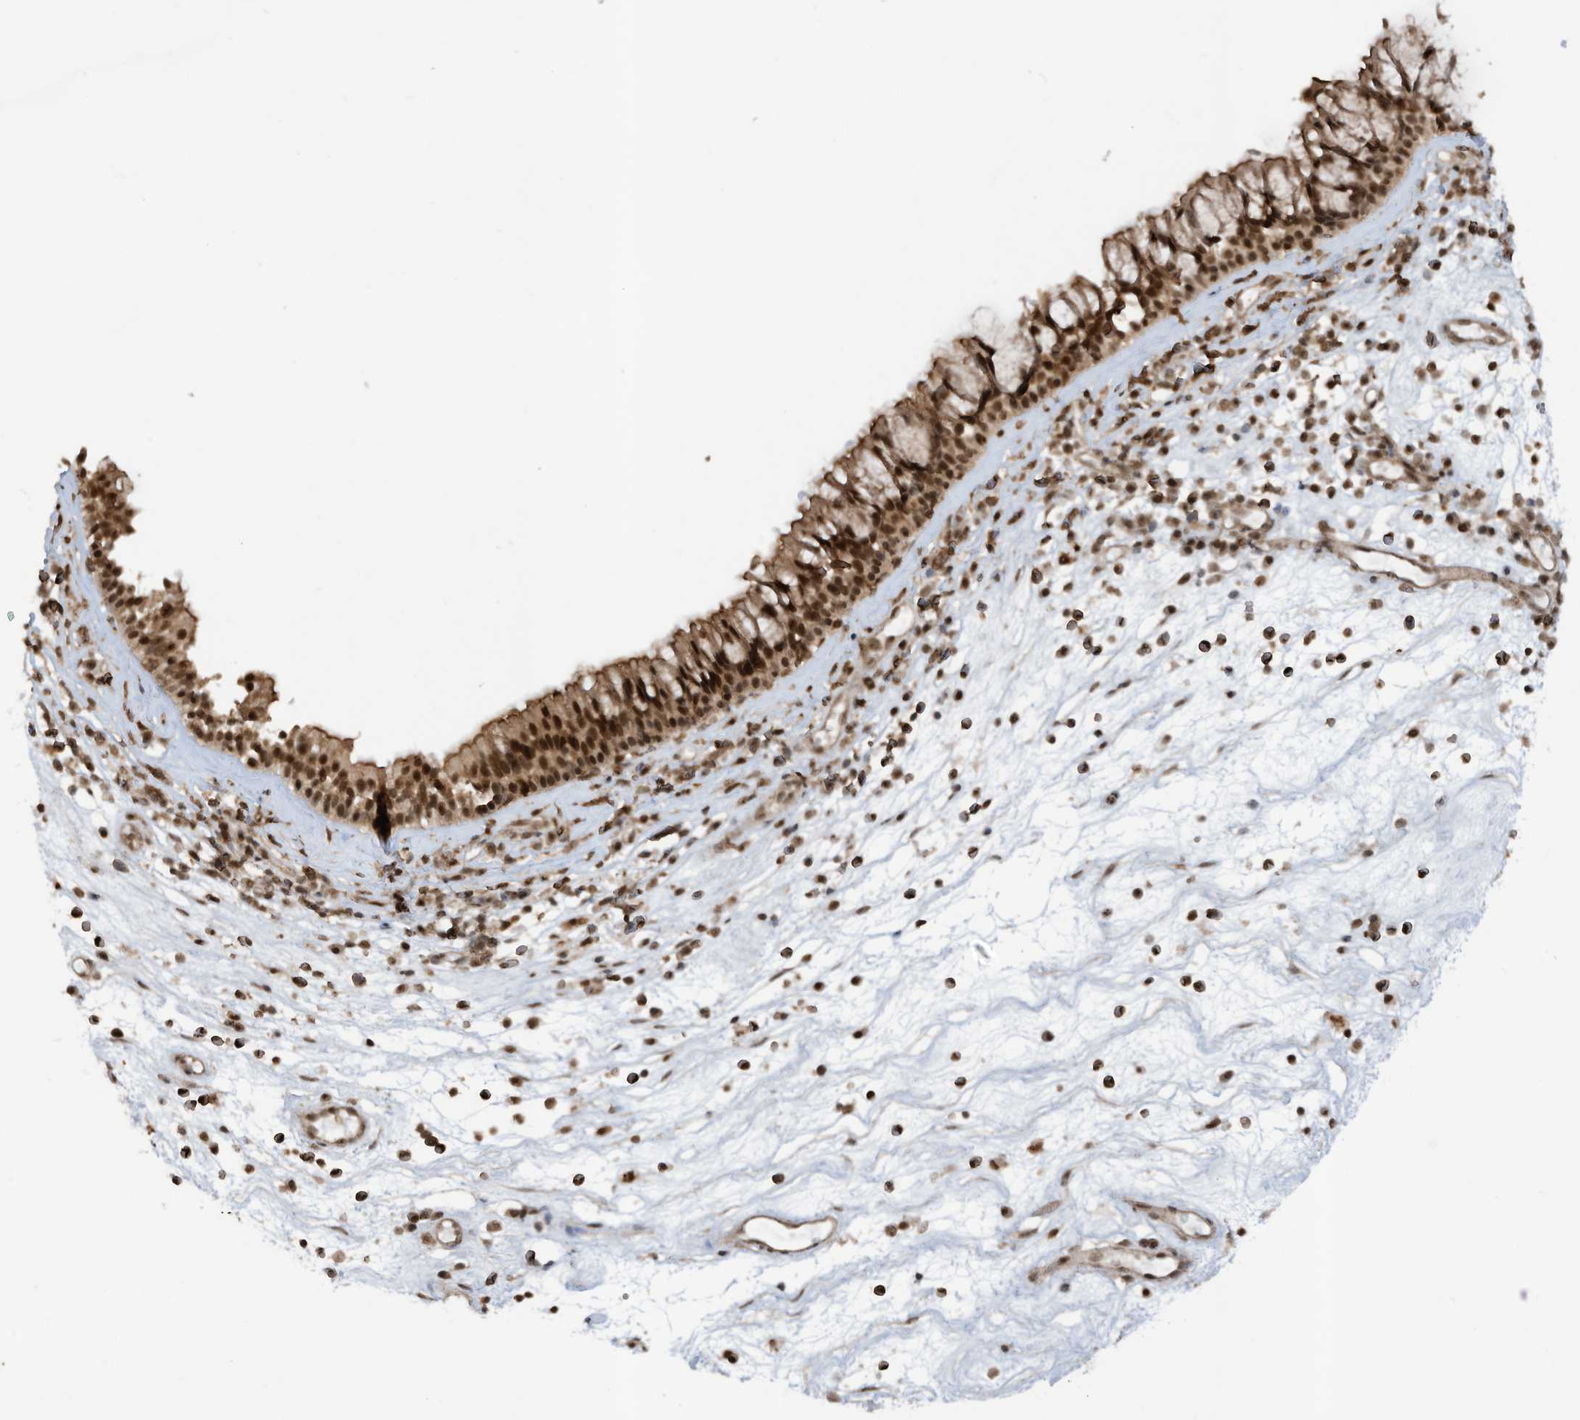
{"staining": {"intensity": "strong", "quantity": ">75%", "location": "nuclear"}, "tissue": "nasopharynx", "cell_type": "Respiratory epithelial cells", "image_type": "normal", "snomed": [{"axis": "morphology", "description": "Normal tissue, NOS"}, {"axis": "morphology", "description": "Inflammation, NOS"}, {"axis": "morphology", "description": "Malignant melanoma, Metastatic site"}, {"axis": "topography", "description": "Nasopharynx"}], "caption": "Immunohistochemistry (IHC) of normal nasopharynx exhibits high levels of strong nuclear expression in about >75% of respiratory epithelial cells. (brown staining indicates protein expression, while blue staining denotes nuclei).", "gene": "REPIN1", "patient": {"sex": "male", "age": 70}}